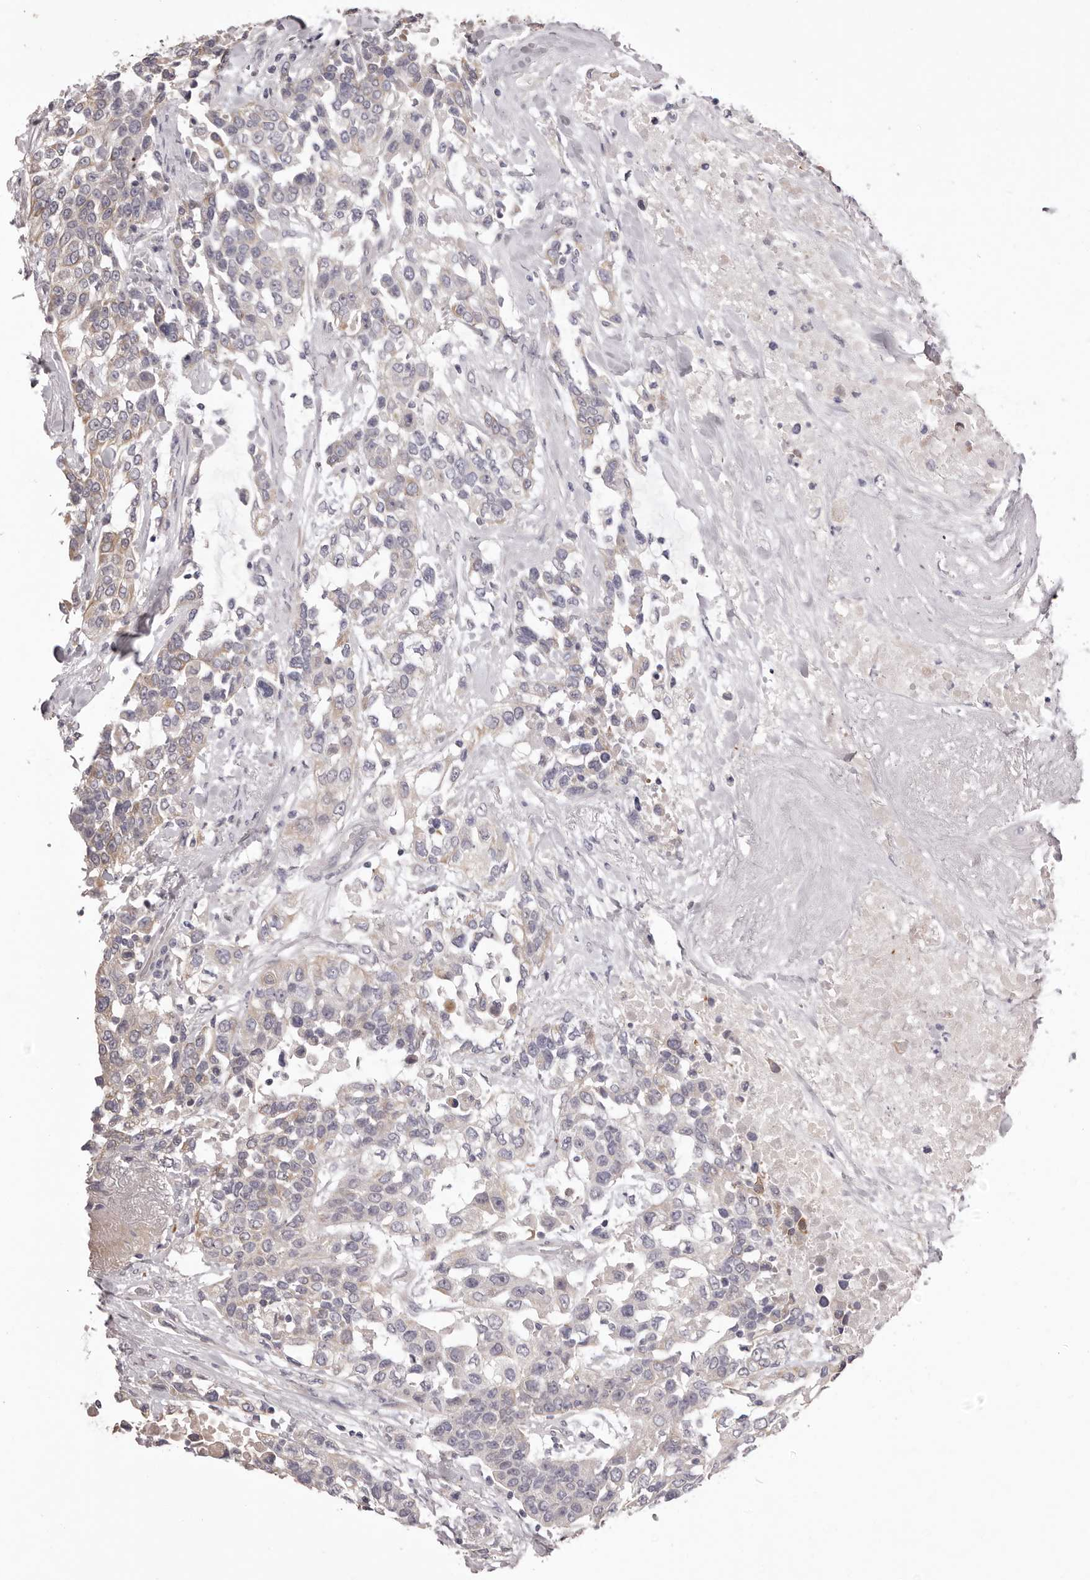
{"staining": {"intensity": "negative", "quantity": "none", "location": "none"}, "tissue": "urothelial cancer", "cell_type": "Tumor cells", "image_type": "cancer", "snomed": [{"axis": "morphology", "description": "Urothelial carcinoma, High grade"}, {"axis": "topography", "description": "Urinary bladder"}], "caption": "This is an immunohistochemistry (IHC) photomicrograph of urothelial cancer. There is no expression in tumor cells.", "gene": "PNRC1", "patient": {"sex": "female", "age": 80}}